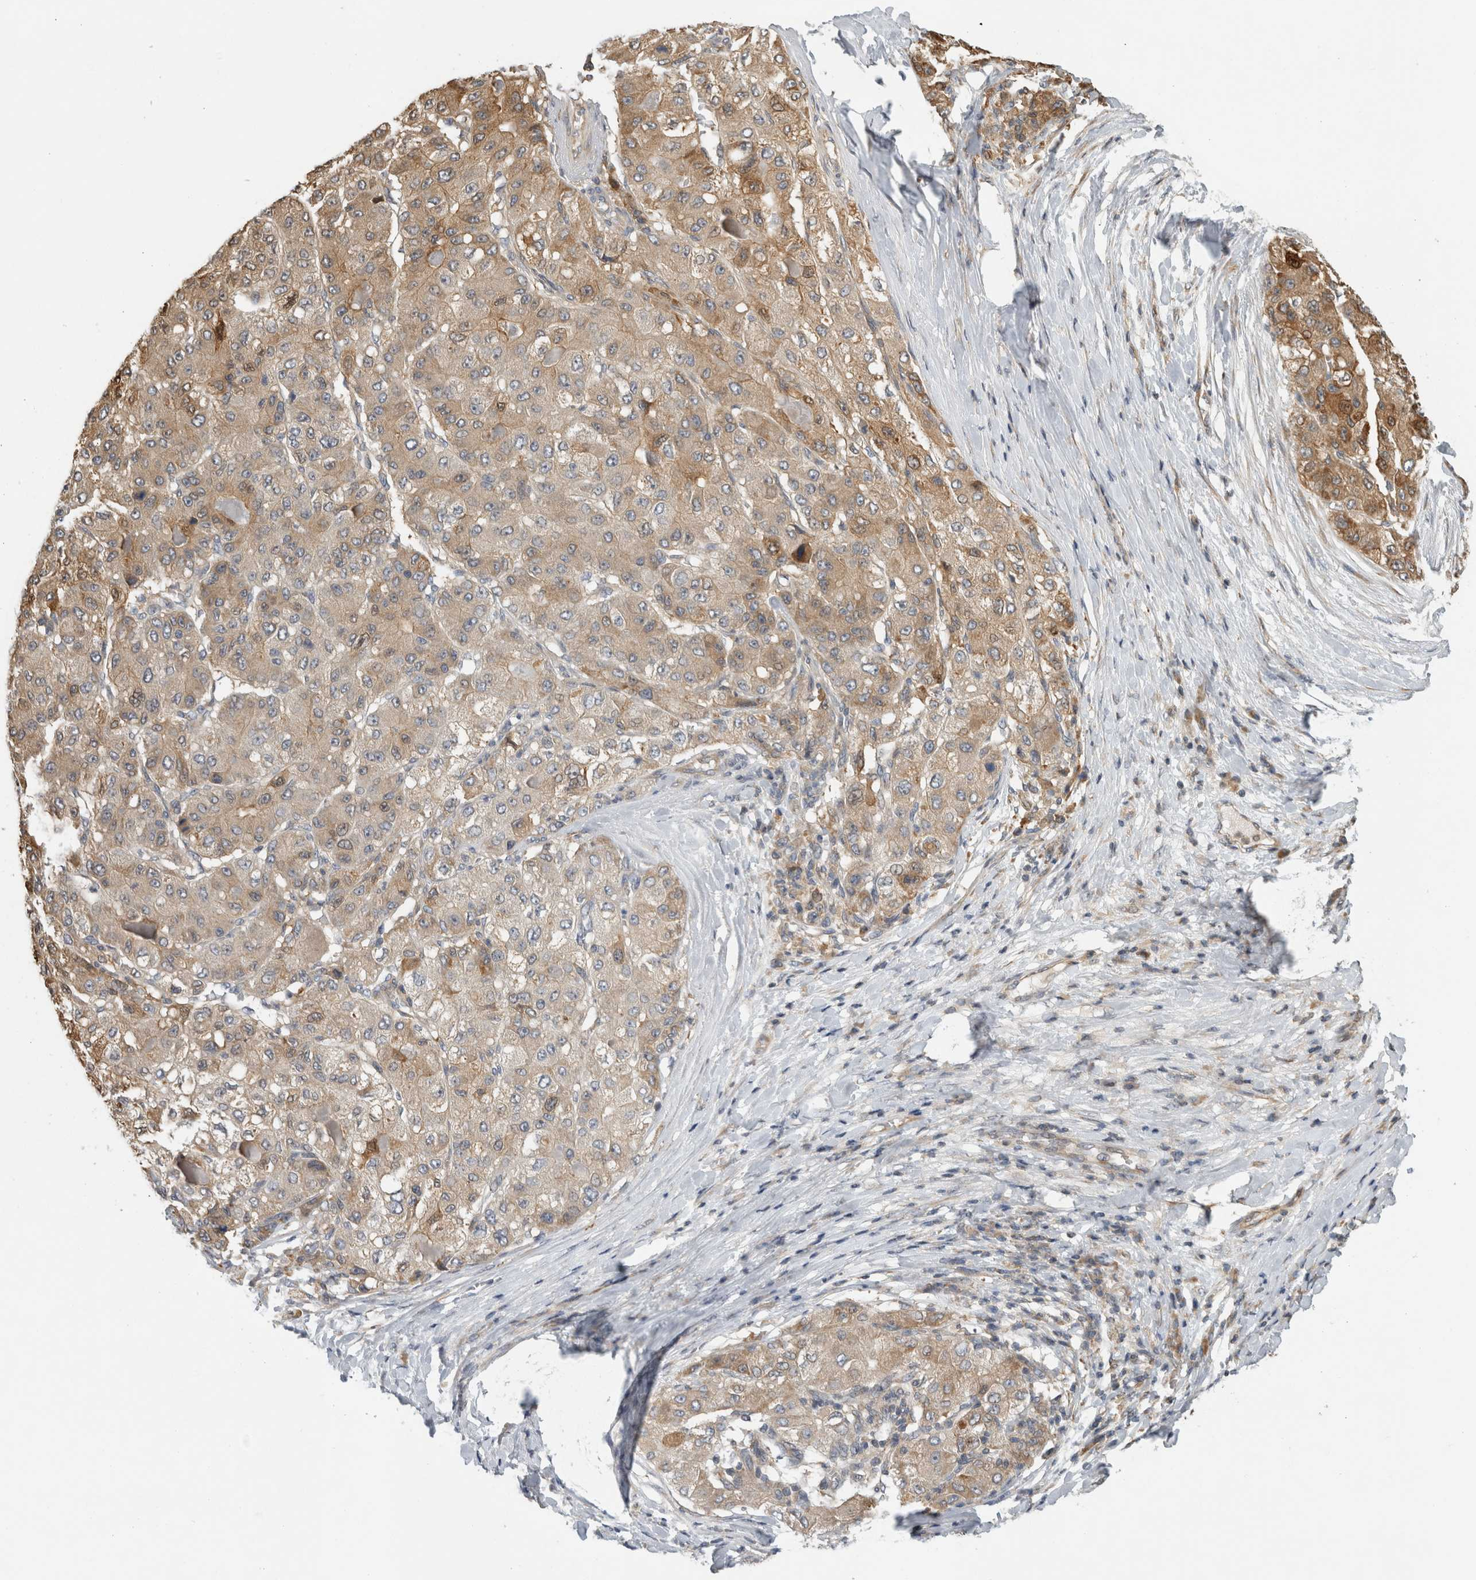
{"staining": {"intensity": "moderate", "quantity": "25%-75%", "location": "cytoplasmic/membranous"}, "tissue": "liver cancer", "cell_type": "Tumor cells", "image_type": "cancer", "snomed": [{"axis": "morphology", "description": "Carcinoma, Hepatocellular, NOS"}, {"axis": "topography", "description": "Liver"}], "caption": "A brown stain shows moderate cytoplasmic/membranous staining of a protein in hepatocellular carcinoma (liver) tumor cells.", "gene": "PARP6", "patient": {"sex": "male", "age": 80}}